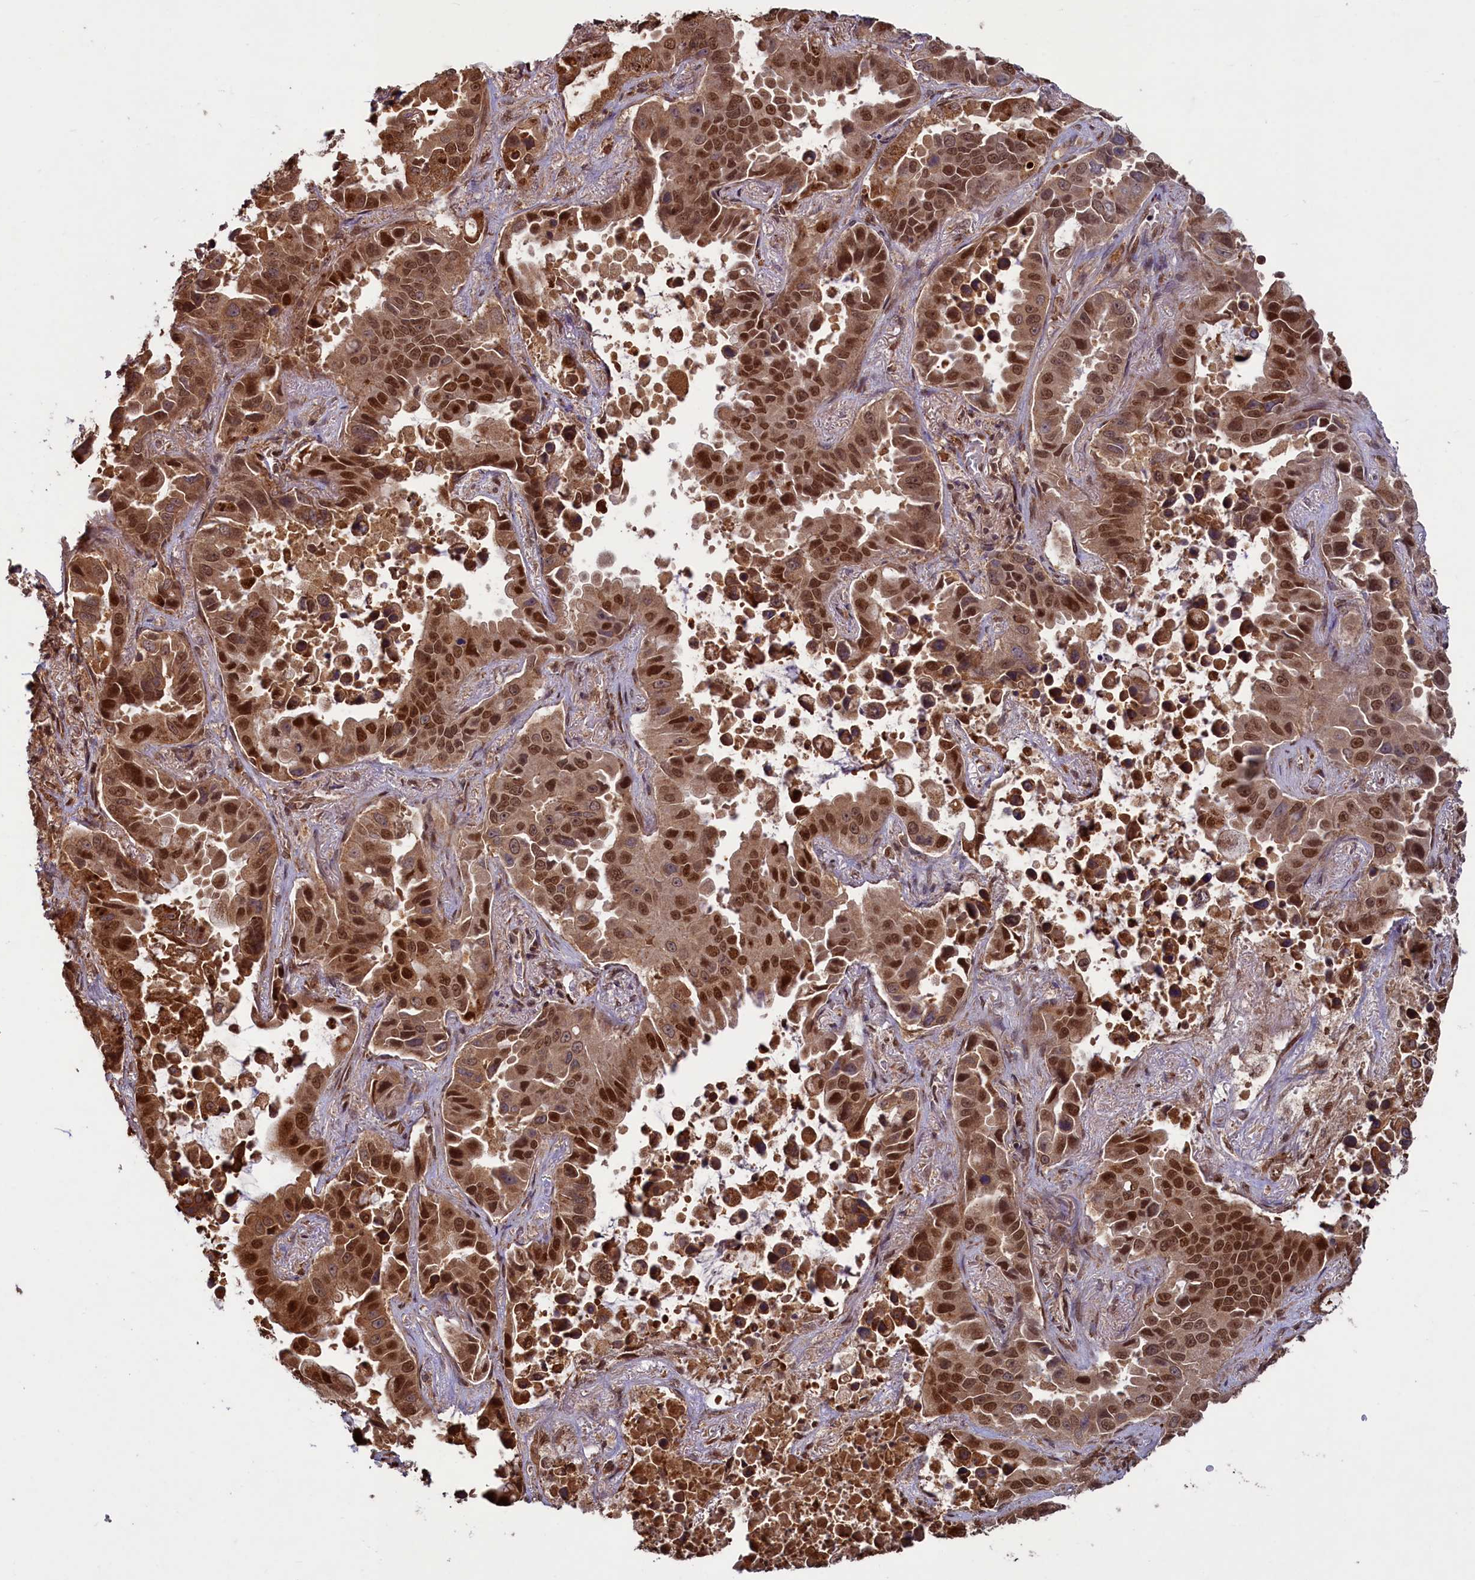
{"staining": {"intensity": "moderate", "quantity": ">75%", "location": "cytoplasmic/membranous,nuclear"}, "tissue": "lung cancer", "cell_type": "Tumor cells", "image_type": "cancer", "snomed": [{"axis": "morphology", "description": "Adenocarcinoma, NOS"}, {"axis": "topography", "description": "Lung"}], "caption": "Human lung cancer (adenocarcinoma) stained for a protein (brown) reveals moderate cytoplasmic/membranous and nuclear positive expression in approximately >75% of tumor cells.", "gene": "NAE1", "patient": {"sex": "male", "age": 64}}